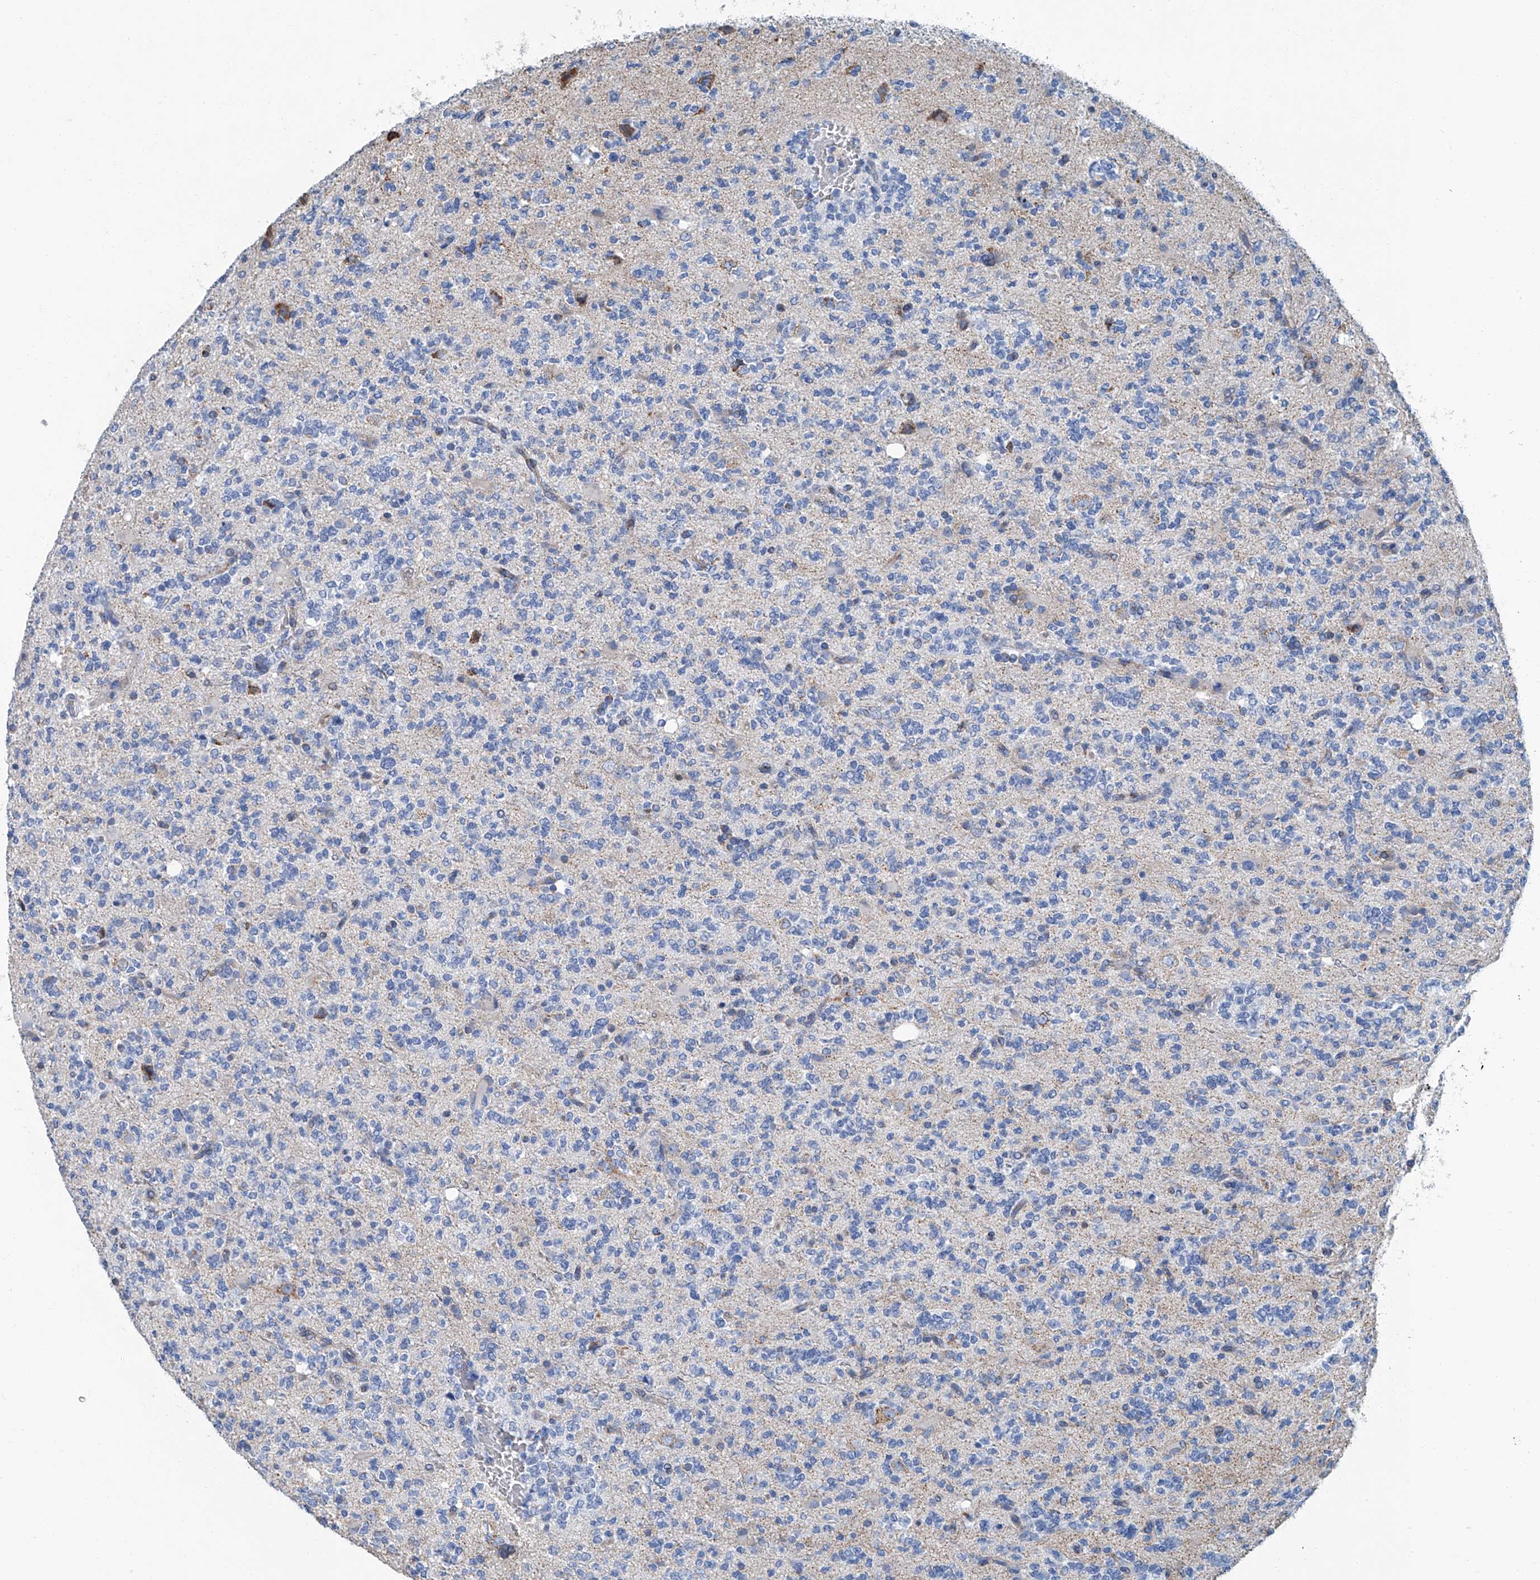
{"staining": {"intensity": "negative", "quantity": "none", "location": "none"}, "tissue": "glioma", "cell_type": "Tumor cells", "image_type": "cancer", "snomed": [{"axis": "morphology", "description": "Glioma, malignant, High grade"}, {"axis": "topography", "description": "Brain"}], "caption": "Immunohistochemistry of malignant high-grade glioma displays no expression in tumor cells.", "gene": "MT-ND1", "patient": {"sex": "female", "age": 62}}